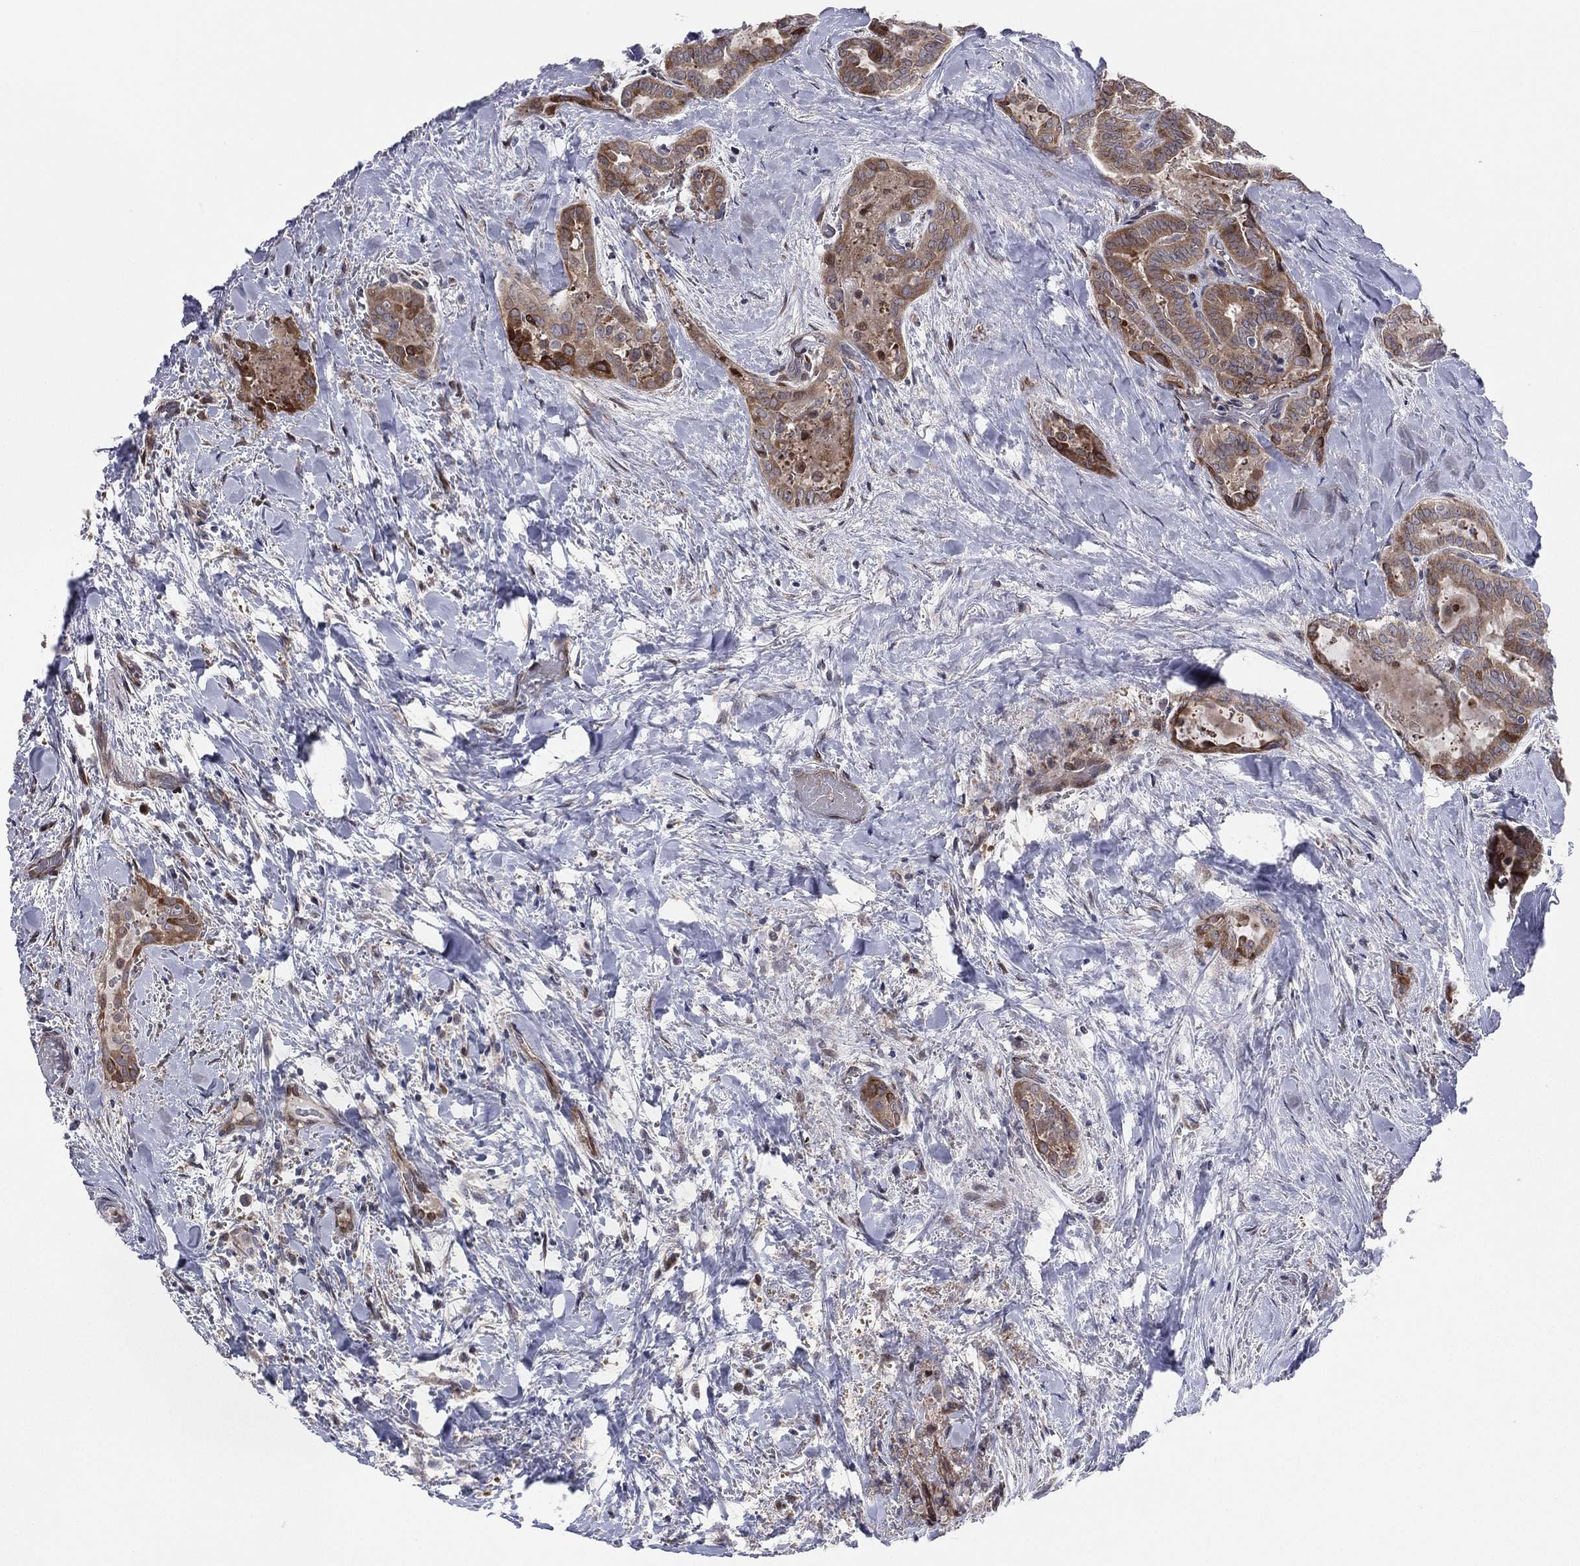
{"staining": {"intensity": "strong", "quantity": ">75%", "location": "cytoplasmic/membranous"}, "tissue": "thyroid cancer", "cell_type": "Tumor cells", "image_type": "cancer", "snomed": [{"axis": "morphology", "description": "Papillary adenocarcinoma, NOS"}, {"axis": "topography", "description": "Thyroid gland"}], "caption": "A high amount of strong cytoplasmic/membranous staining is seen in approximately >75% of tumor cells in thyroid cancer tissue. (DAB (3,3'-diaminobenzidine) IHC with brightfield microscopy, high magnification).", "gene": "UTP14A", "patient": {"sex": "female", "age": 39}}